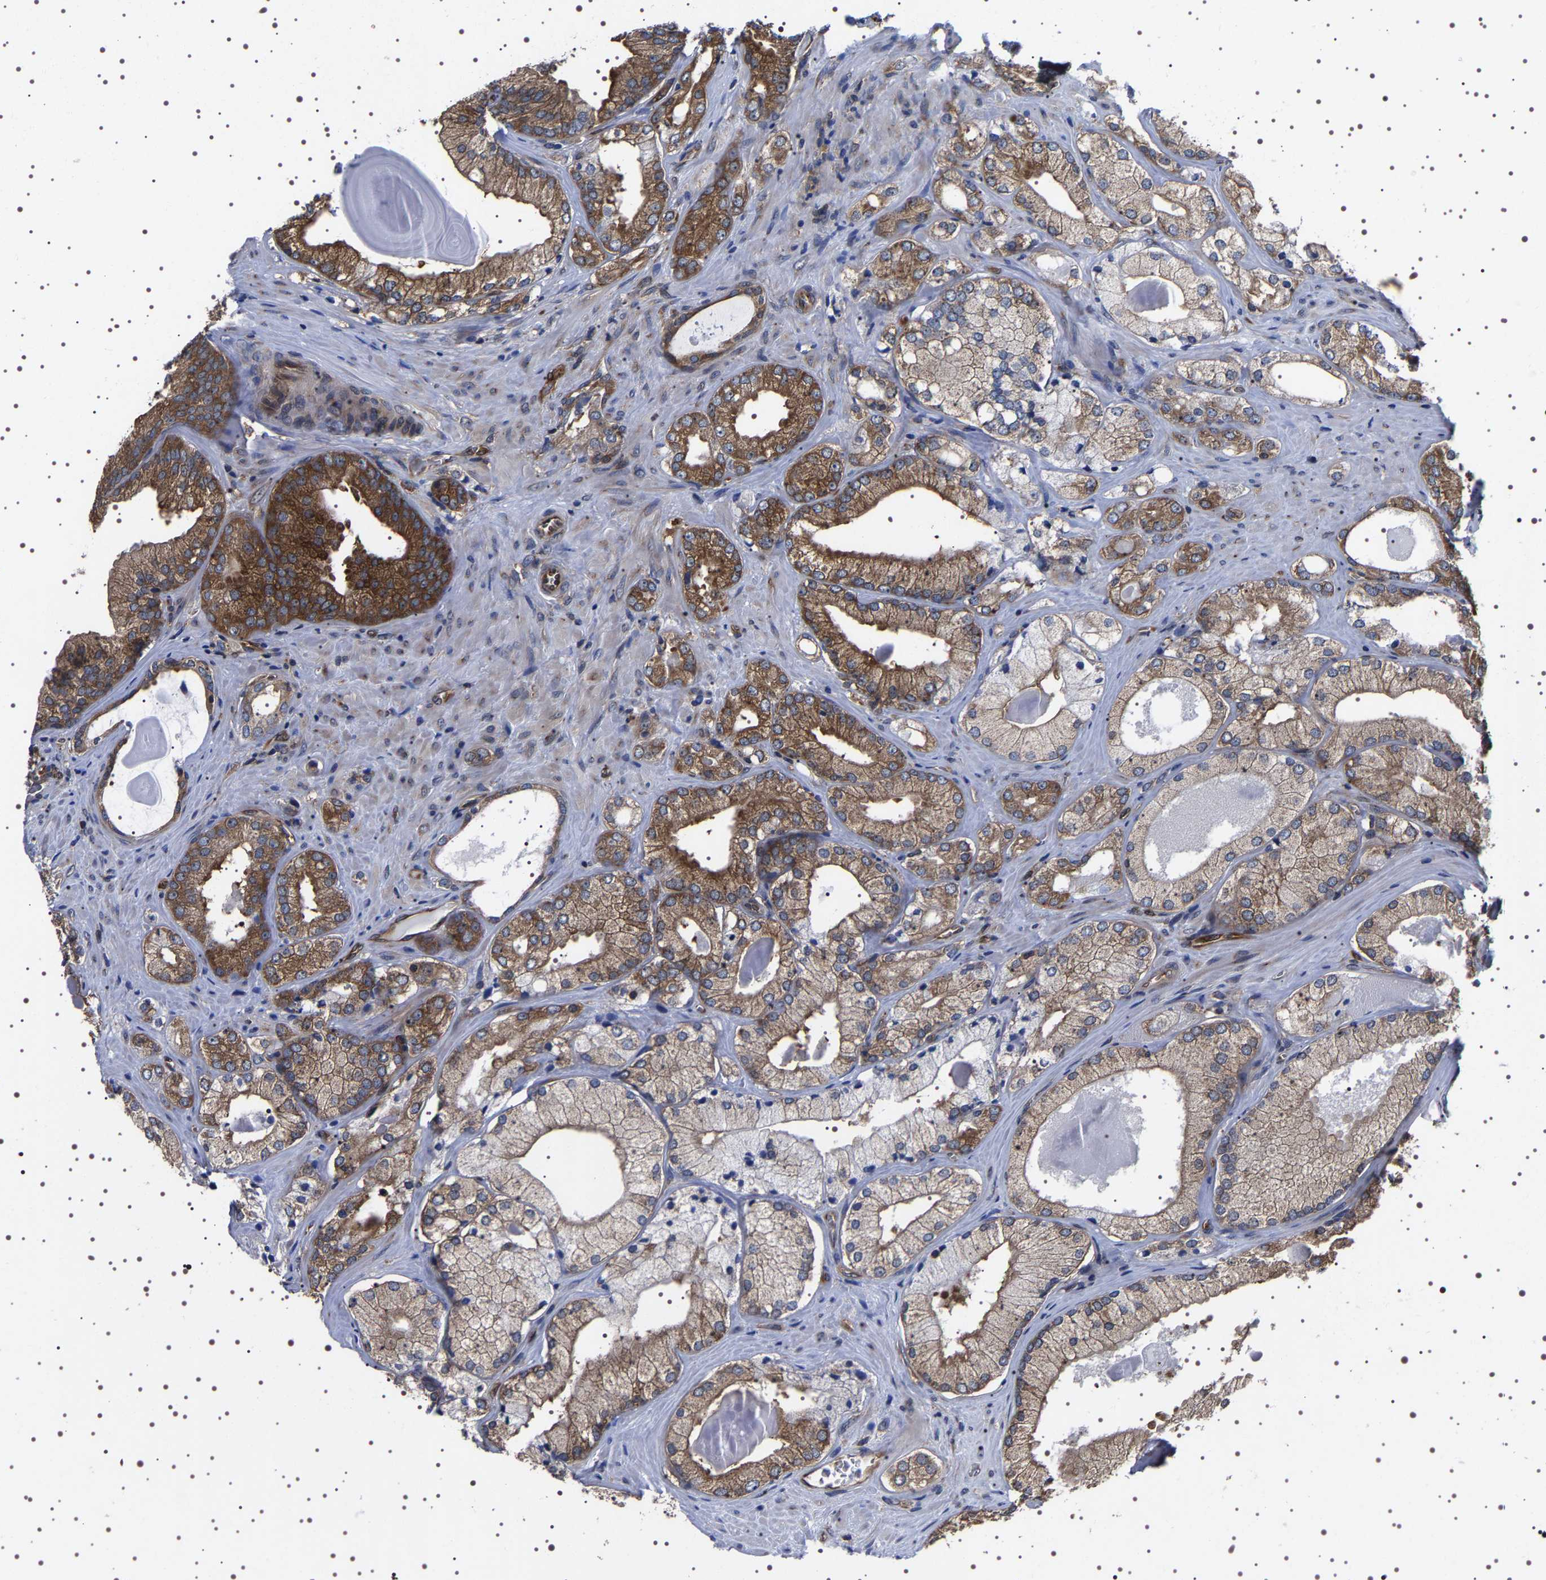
{"staining": {"intensity": "strong", "quantity": "<25%", "location": "cytoplasmic/membranous"}, "tissue": "prostate cancer", "cell_type": "Tumor cells", "image_type": "cancer", "snomed": [{"axis": "morphology", "description": "Adenocarcinoma, Low grade"}, {"axis": "topography", "description": "Prostate"}], "caption": "A high-resolution histopathology image shows immunohistochemistry (IHC) staining of adenocarcinoma (low-grade) (prostate), which reveals strong cytoplasmic/membranous expression in approximately <25% of tumor cells. Nuclei are stained in blue.", "gene": "DARS1", "patient": {"sex": "male", "age": 65}}